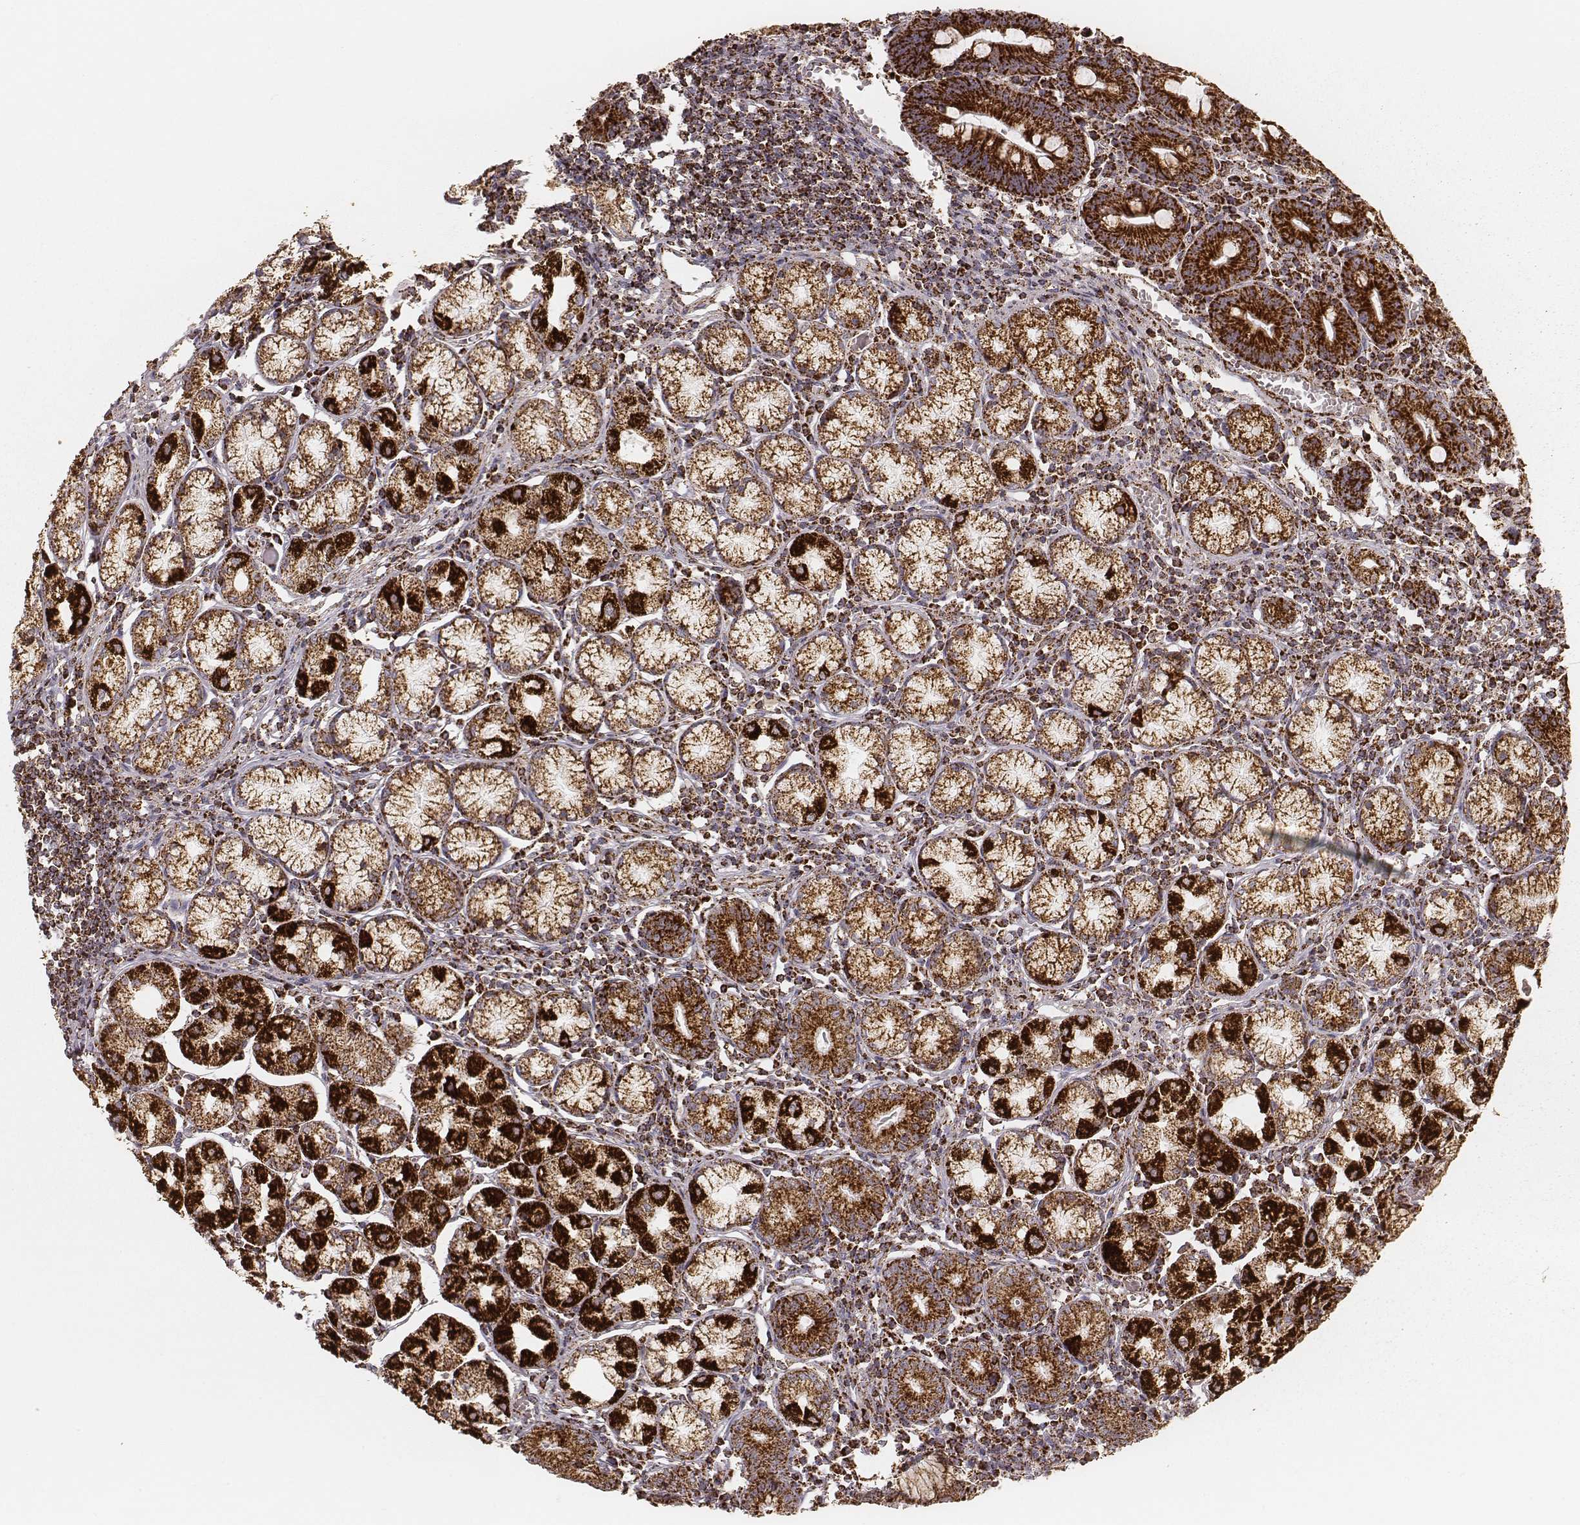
{"staining": {"intensity": "strong", "quantity": ">75%", "location": "cytoplasmic/membranous"}, "tissue": "stomach", "cell_type": "Glandular cells", "image_type": "normal", "snomed": [{"axis": "morphology", "description": "Normal tissue, NOS"}, {"axis": "topography", "description": "Stomach"}], "caption": "Immunohistochemistry (IHC) of unremarkable stomach reveals high levels of strong cytoplasmic/membranous positivity in about >75% of glandular cells.", "gene": "CS", "patient": {"sex": "male", "age": 55}}